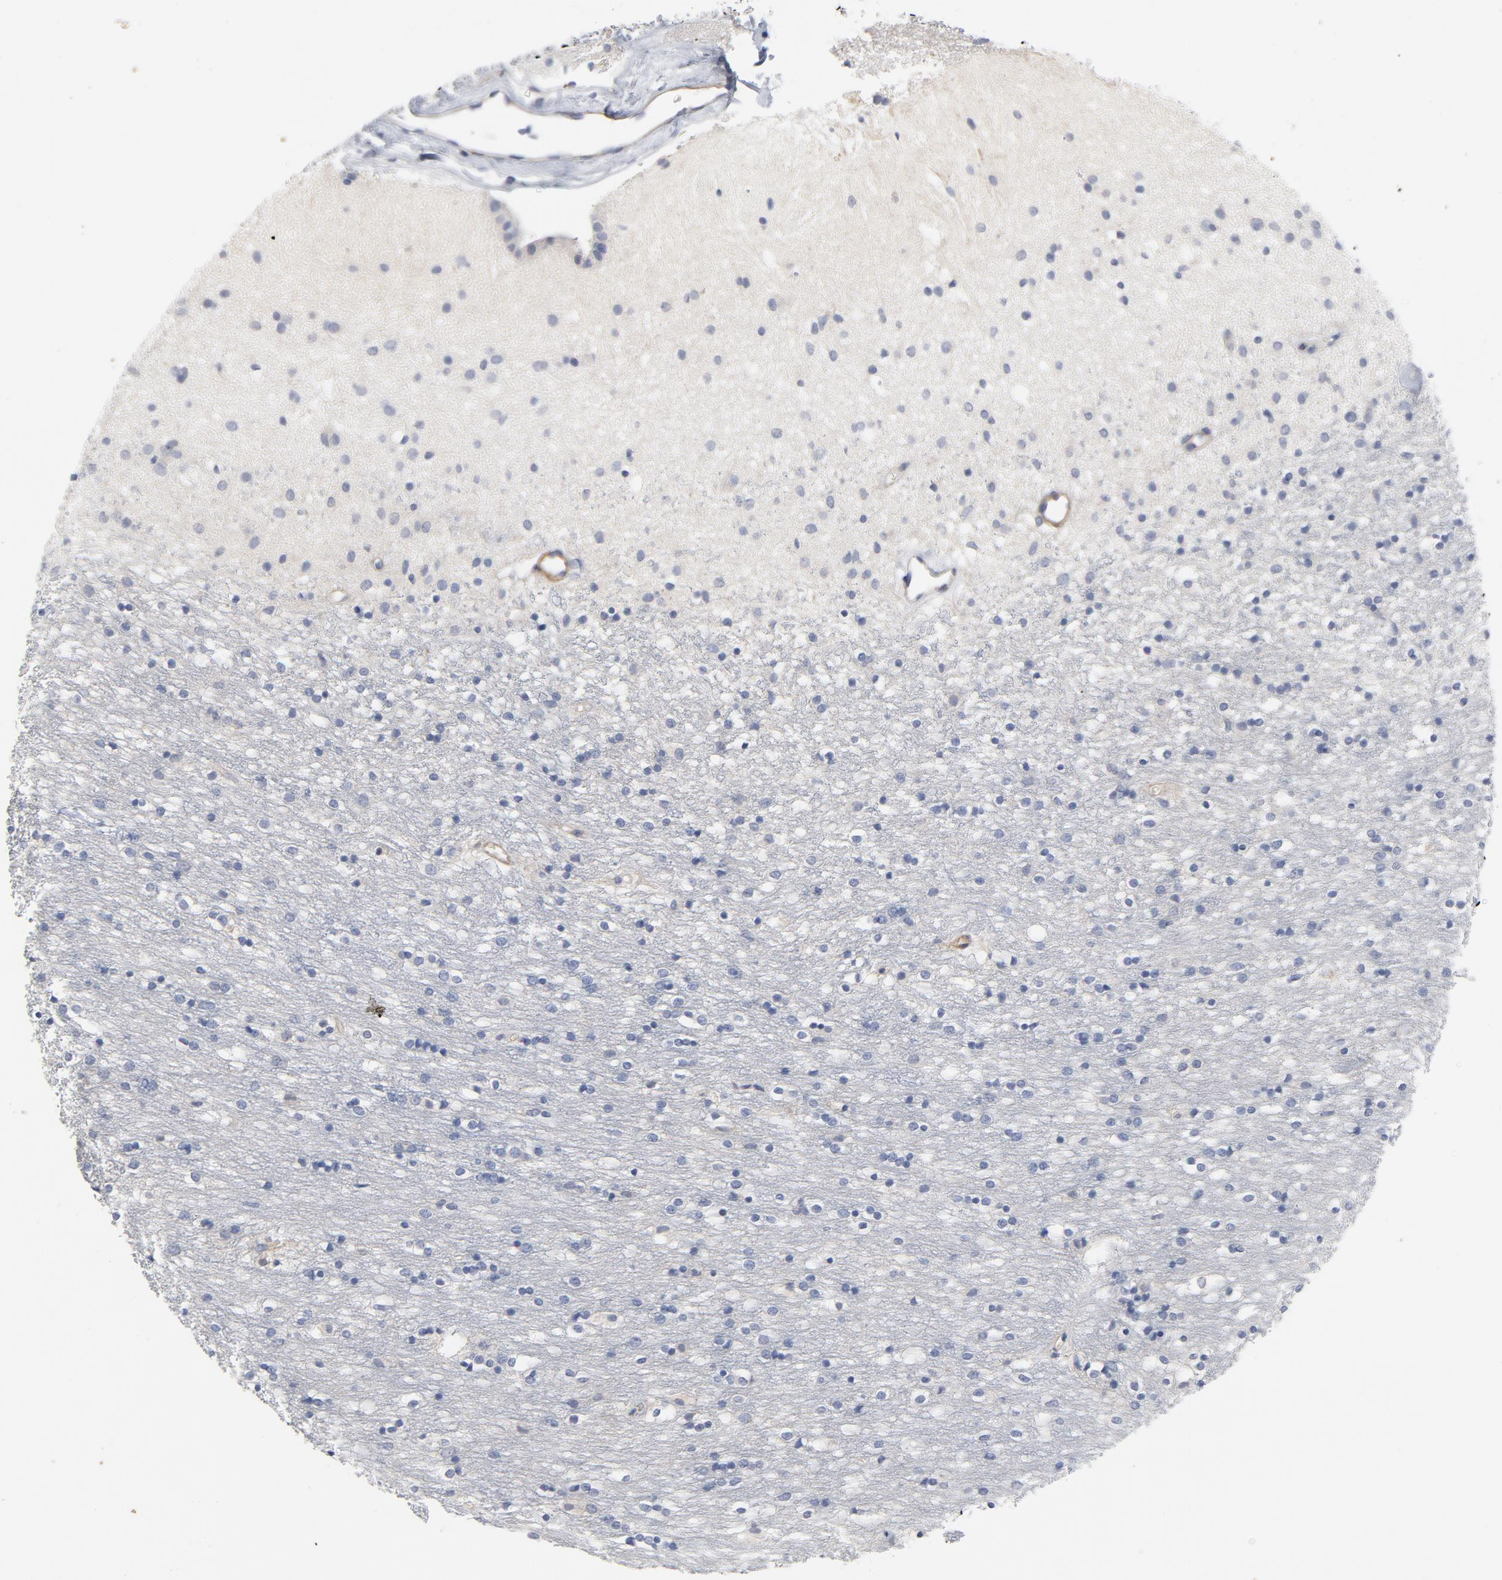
{"staining": {"intensity": "negative", "quantity": "none", "location": "none"}, "tissue": "caudate", "cell_type": "Glial cells", "image_type": "normal", "snomed": [{"axis": "morphology", "description": "Normal tissue, NOS"}, {"axis": "topography", "description": "Lateral ventricle wall"}], "caption": "A histopathology image of caudate stained for a protein reveals no brown staining in glial cells.", "gene": "ROCK1", "patient": {"sex": "female", "age": 54}}